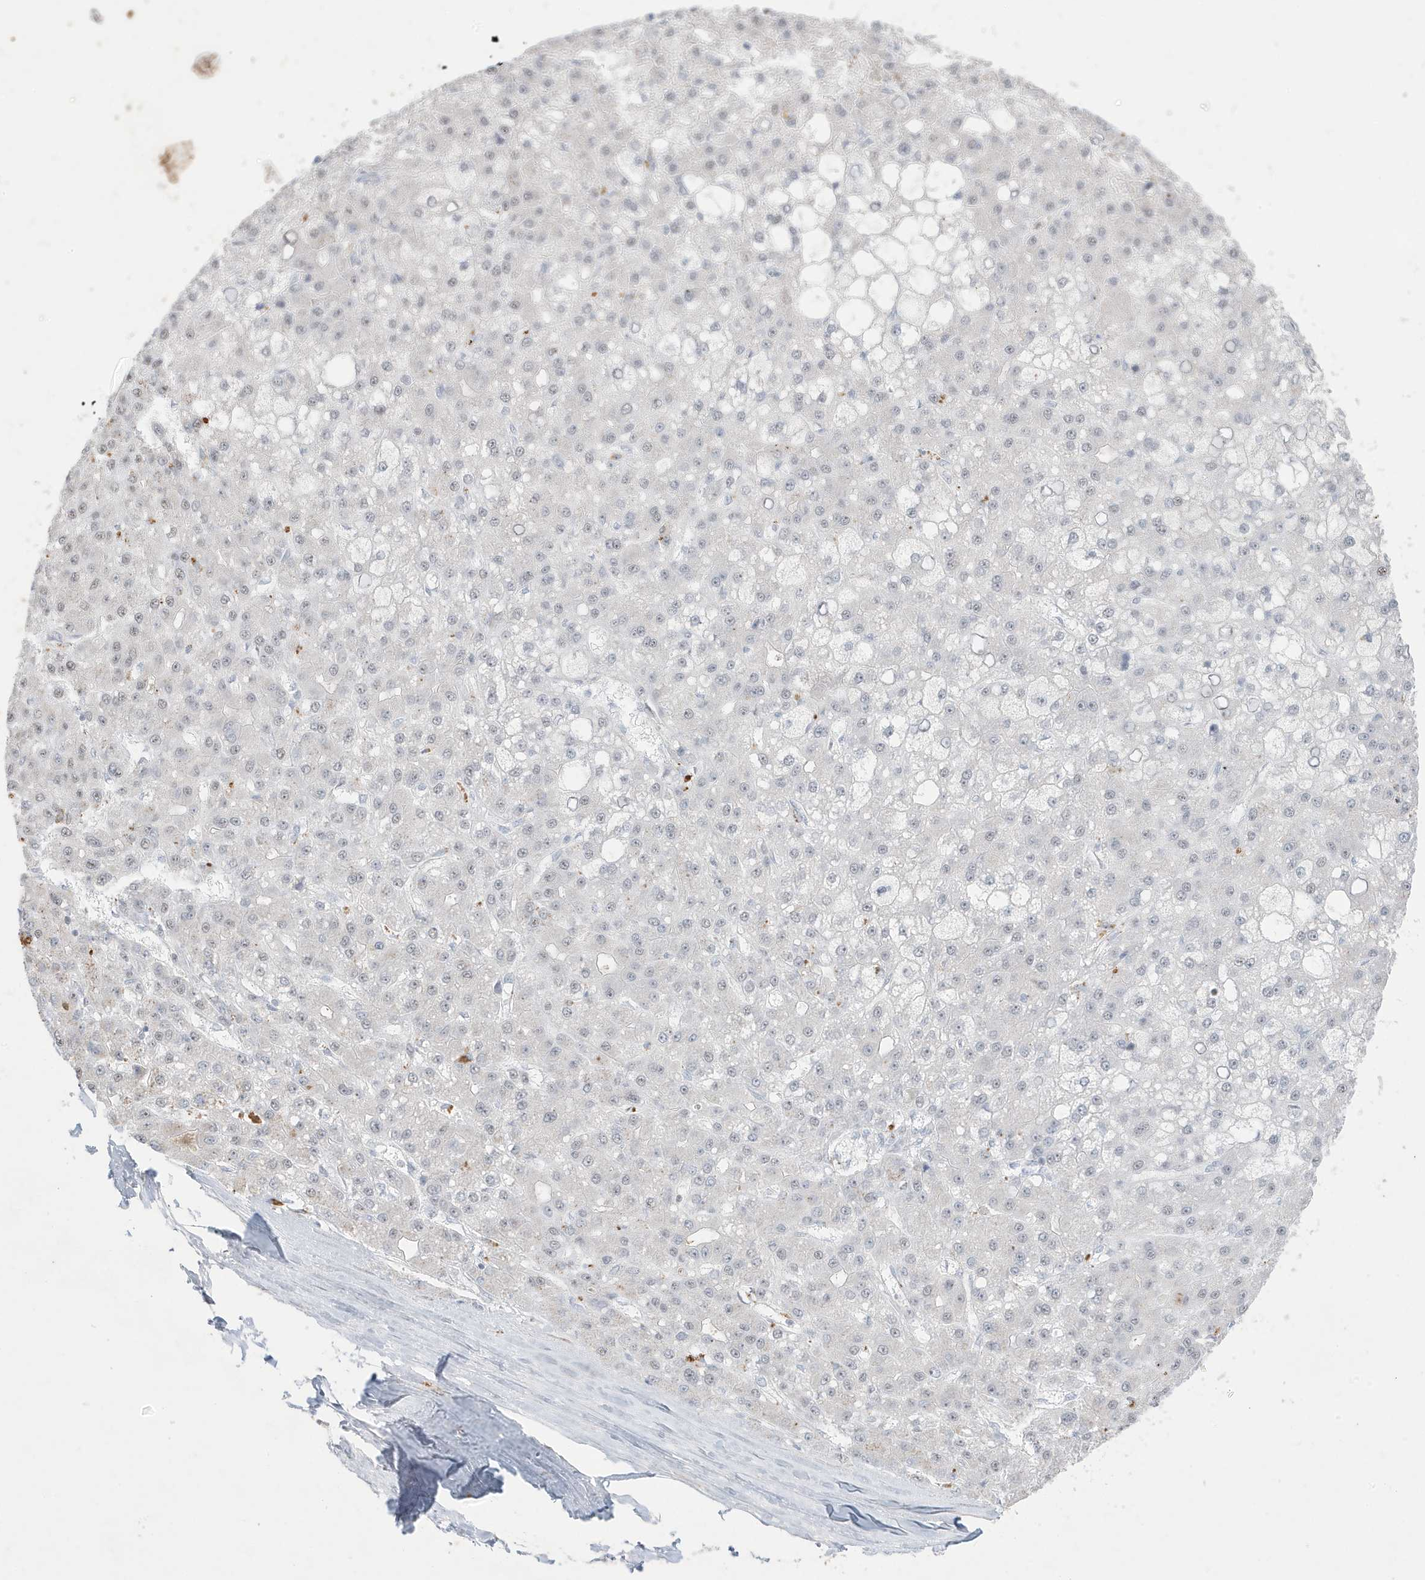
{"staining": {"intensity": "negative", "quantity": "none", "location": "none"}, "tissue": "liver cancer", "cell_type": "Tumor cells", "image_type": "cancer", "snomed": [{"axis": "morphology", "description": "Carcinoma, Hepatocellular, NOS"}, {"axis": "topography", "description": "Liver"}], "caption": "Human liver cancer (hepatocellular carcinoma) stained for a protein using IHC reveals no positivity in tumor cells.", "gene": "FNDC1", "patient": {"sex": "male", "age": 67}}